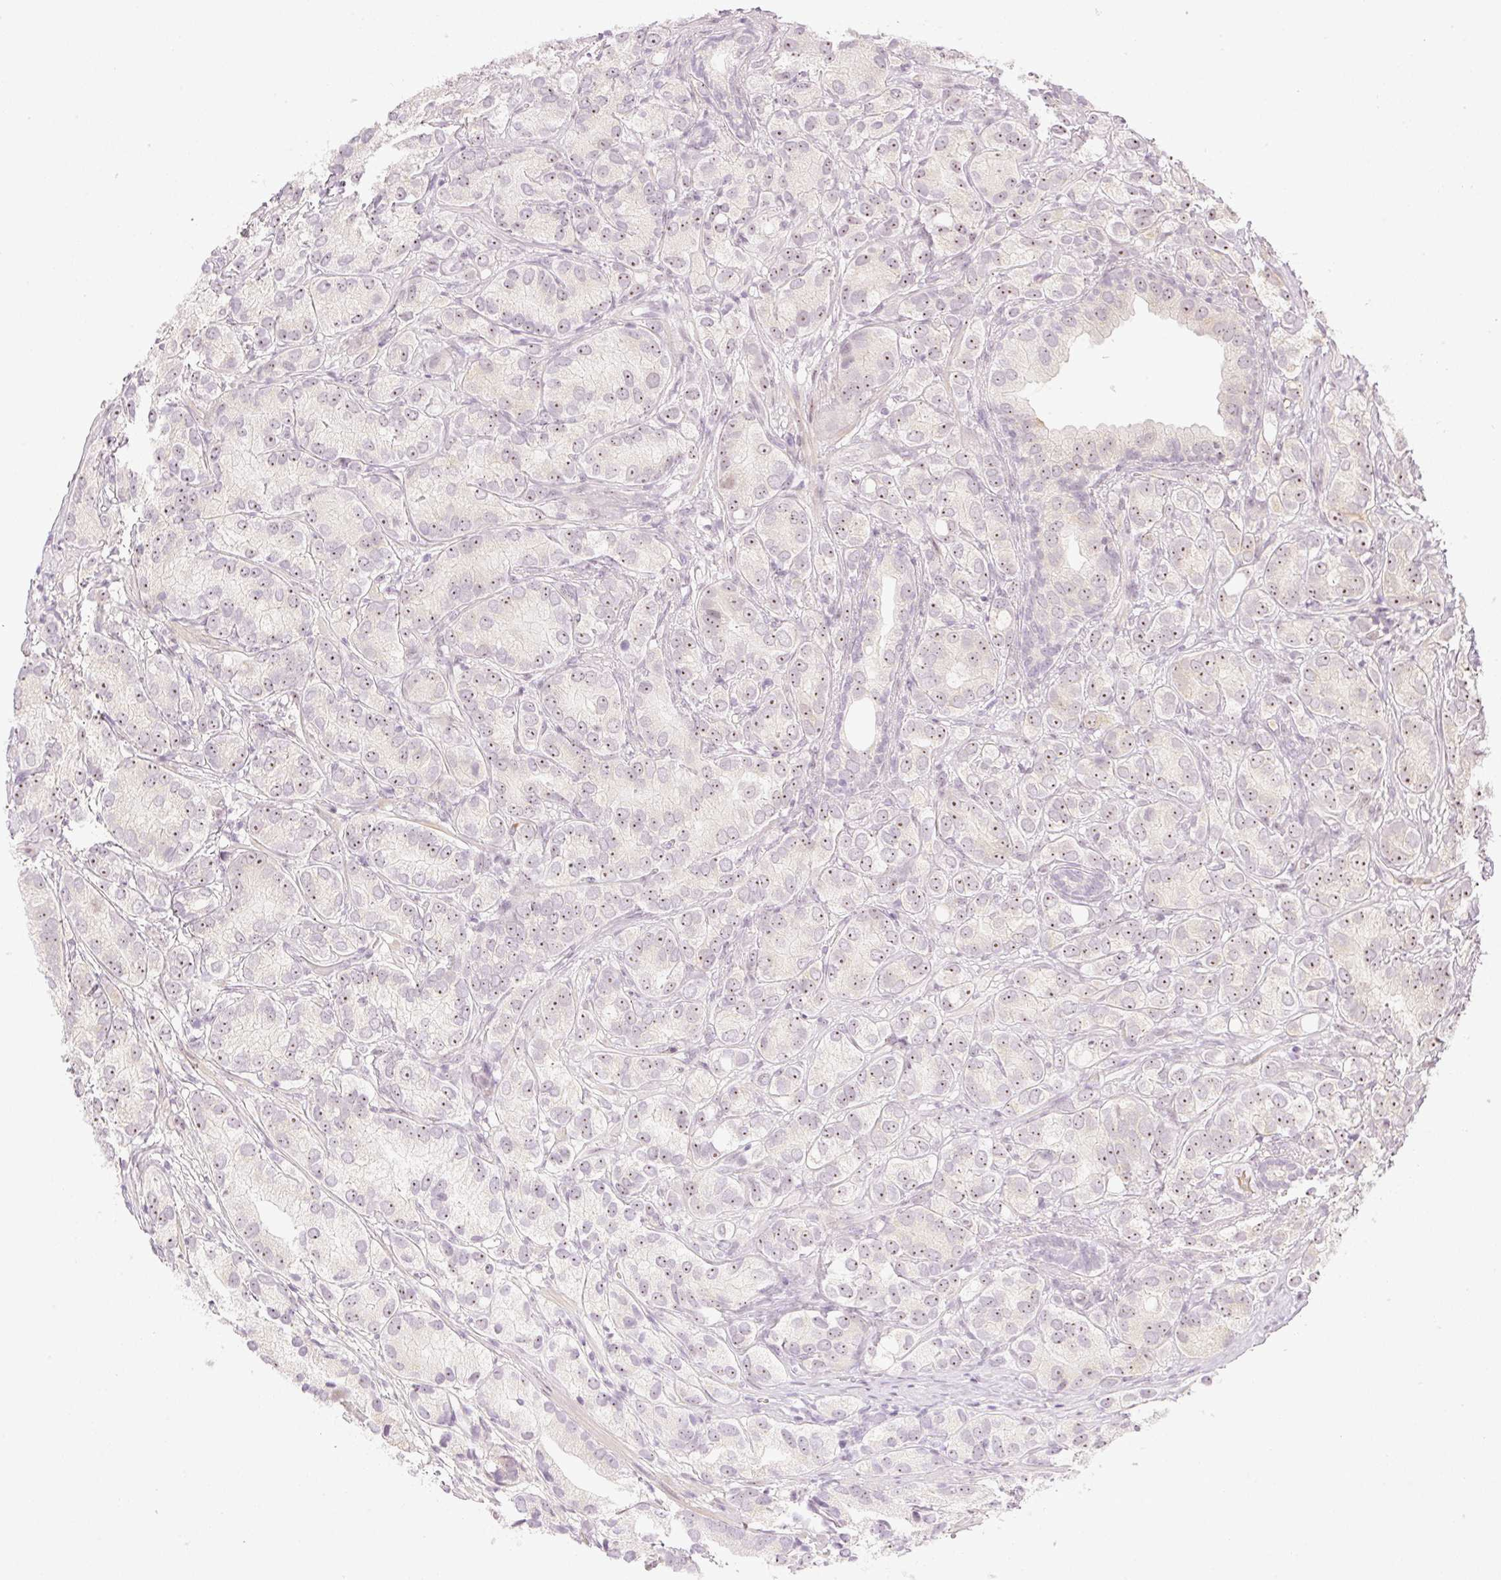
{"staining": {"intensity": "moderate", "quantity": ">75%", "location": "nuclear"}, "tissue": "prostate cancer", "cell_type": "Tumor cells", "image_type": "cancer", "snomed": [{"axis": "morphology", "description": "Adenocarcinoma, High grade"}, {"axis": "topography", "description": "Prostate"}], "caption": "Immunohistochemical staining of human prostate high-grade adenocarcinoma demonstrates medium levels of moderate nuclear expression in approximately >75% of tumor cells.", "gene": "AAR2", "patient": {"sex": "male", "age": 82}}